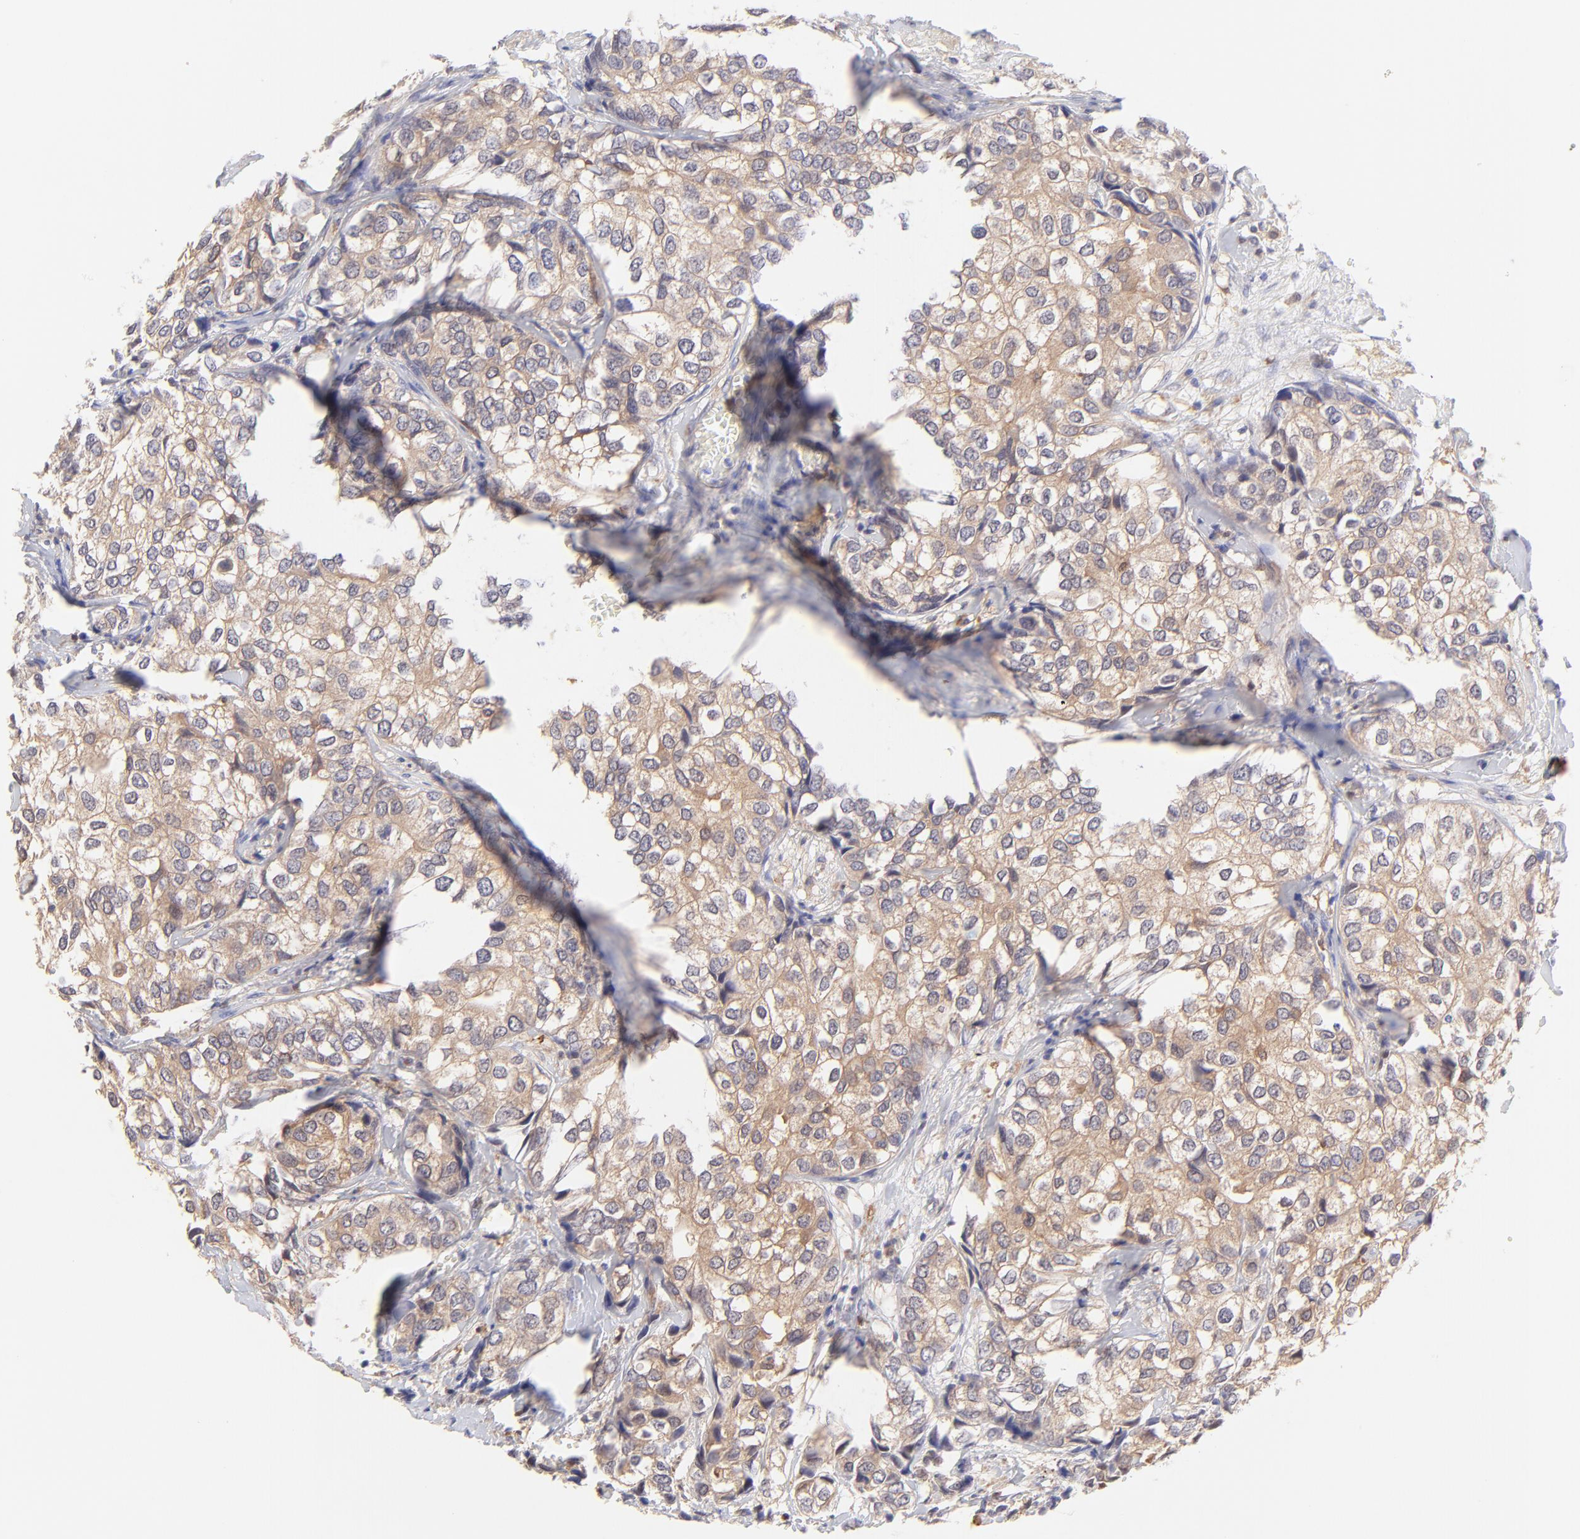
{"staining": {"intensity": "weak", "quantity": ">75%", "location": "cytoplasmic/membranous"}, "tissue": "breast cancer", "cell_type": "Tumor cells", "image_type": "cancer", "snomed": [{"axis": "morphology", "description": "Duct carcinoma"}, {"axis": "topography", "description": "Breast"}], "caption": "Immunohistochemistry (IHC) micrograph of breast cancer (infiltrating ductal carcinoma) stained for a protein (brown), which demonstrates low levels of weak cytoplasmic/membranous expression in about >75% of tumor cells.", "gene": "HYAL1", "patient": {"sex": "female", "age": 68}}